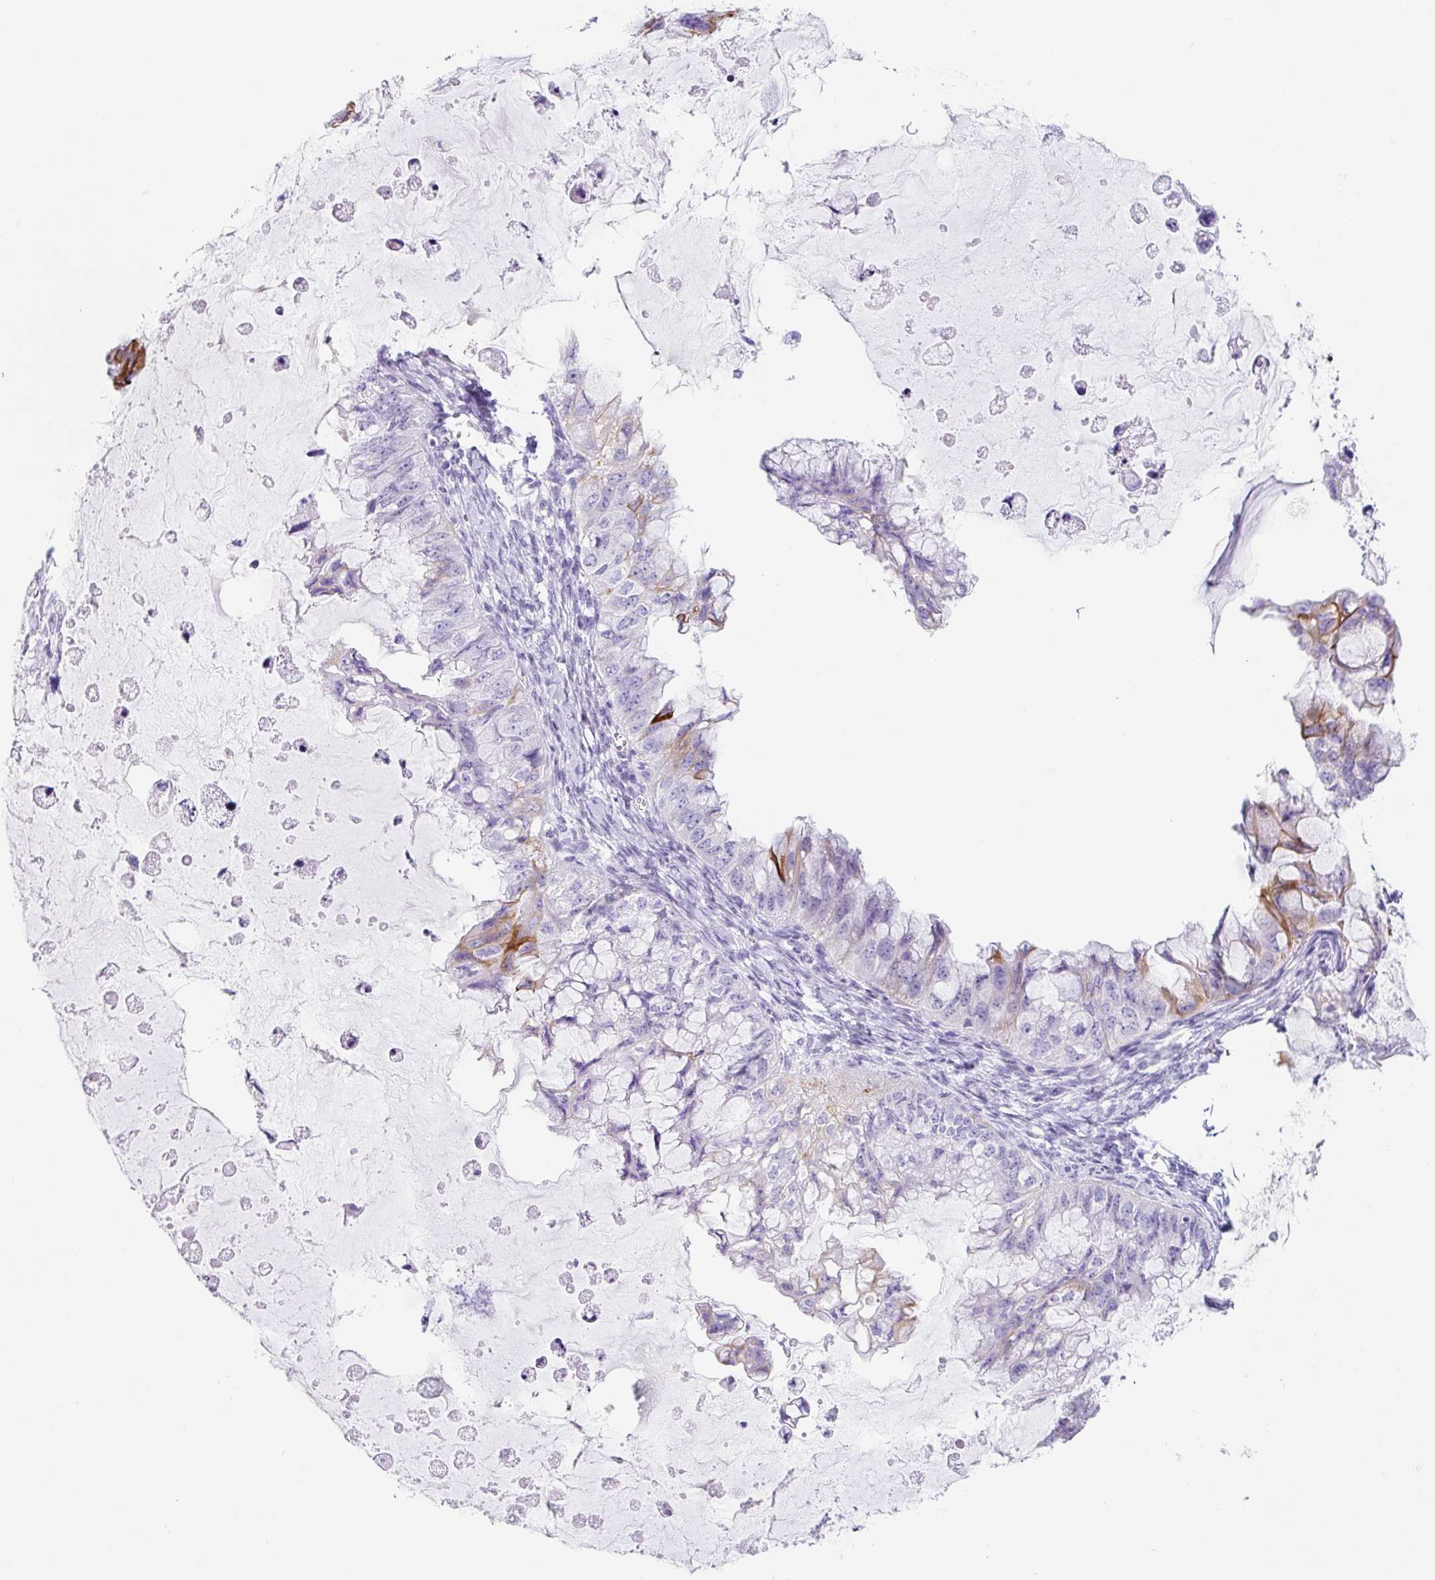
{"staining": {"intensity": "moderate", "quantity": "<25%", "location": "cytoplasmic/membranous"}, "tissue": "ovarian cancer", "cell_type": "Tumor cells", "image_type": "cancer", "snomed": [{"axis": "morphology", "description": "Cystadenocarcinoma, mucinous, NOS"}, {"axis": "topography", "description": "Ovary"}], "caption": "Ovarian mucinous cystadenocarcinoma stained with a protein marker shows moderate staining in tumor cells.", "gene": "CLDND2", "patient": {"sex": "female", "age": 72}}